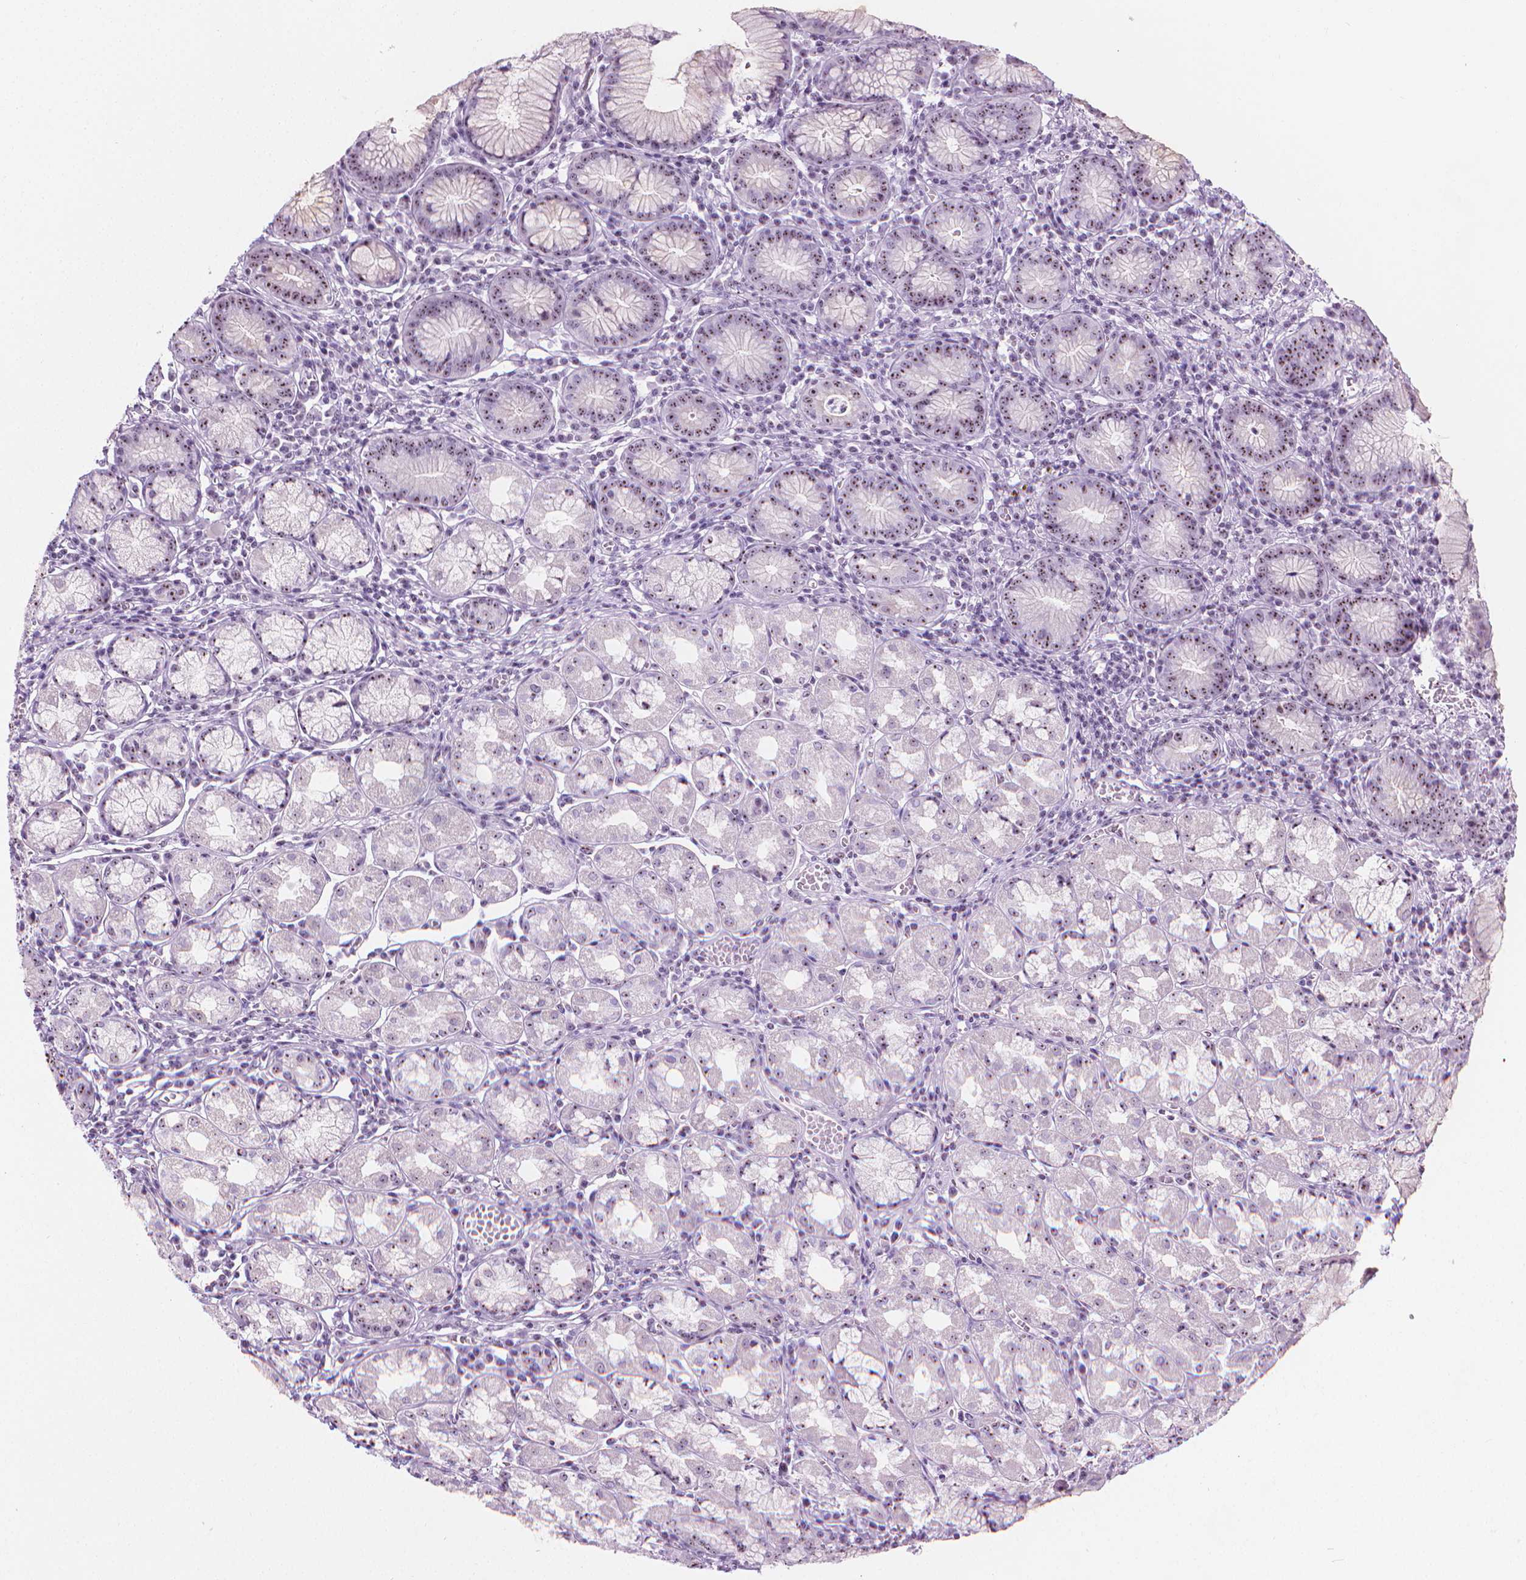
{"staining": {"intensity": "moderate", "quantity": "25%-75%", "location": "nuclear"}, "tissue": "stomach", "cell_type": "Glandular cells", "image_type": "normal", "snomed": [{"axis": "morphology", "description": "Normal tissue, NOS"}, {"axis": "topography", "description": "Stomach"}], "caption": "Moderate nuclear staining for a protein is seen in about 25%-75% of glandular cells of benign stomach using IHC.", "gene": "NOL7", "patient": {"sex": "male", "age": 55}}